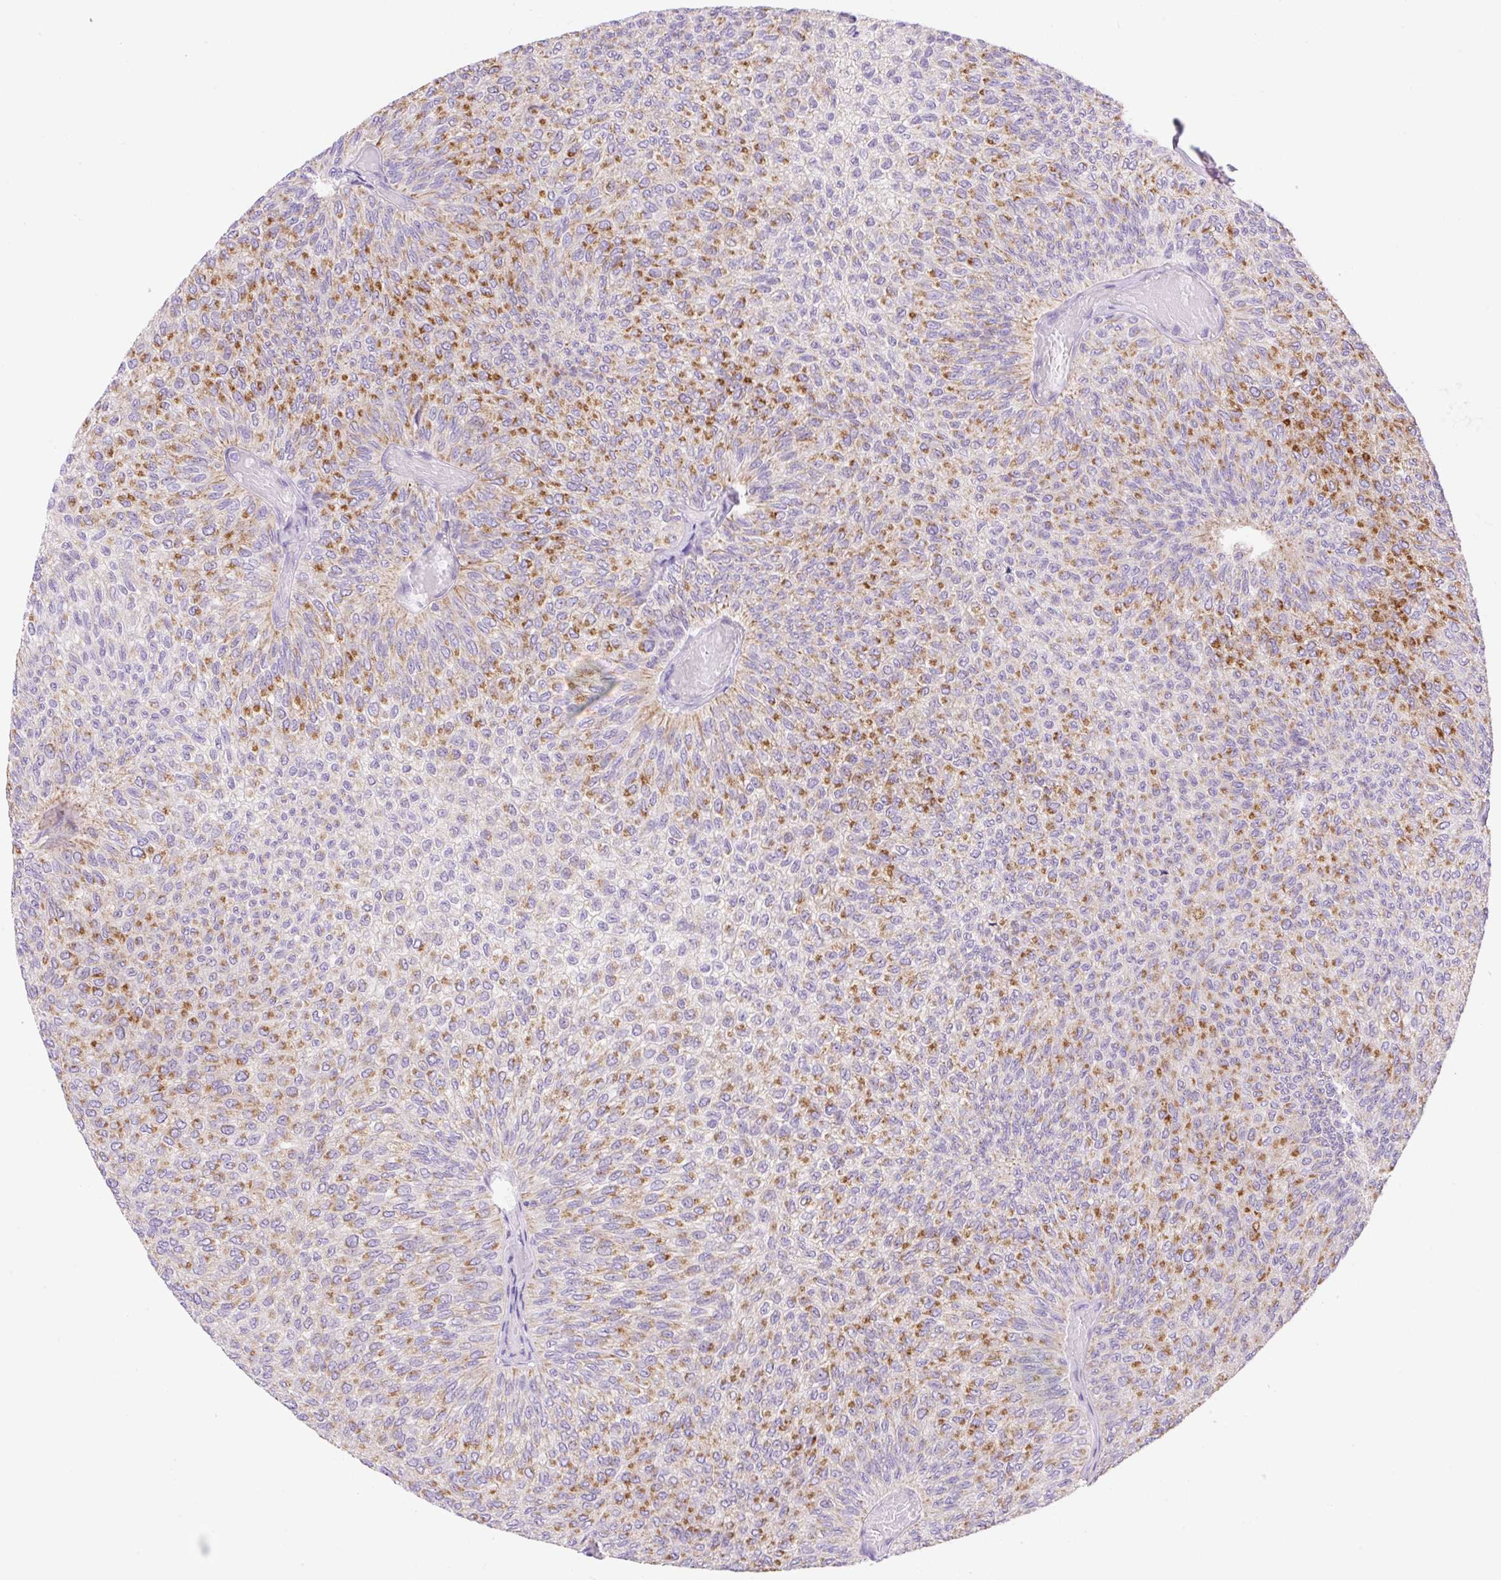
{"staining": {"intensity": "strong", "quantity": "25%-75%", "location": "cytoplasmic/membranous"}, "tissue": "urothelial cancer", "cell_type": "Tumor cells", "image_type": "cancer", "snomed": [{"axis": "morphology", "description": "Urothelial carcinoma, Low grade"}, {"axis": "topography", "description": "Urinary bladder"}], "caption": "Immunohistochemical staining of urothelial carcinoma (low-grade) shows strong cytoplasmic/membranous protein expression in about 25%-75% of tumor cells. The protein of interest is shown in brown color, while the nuclei are stained blue.", "gene": "NDST3", "patient": {"sex": "male", "age": 78}}